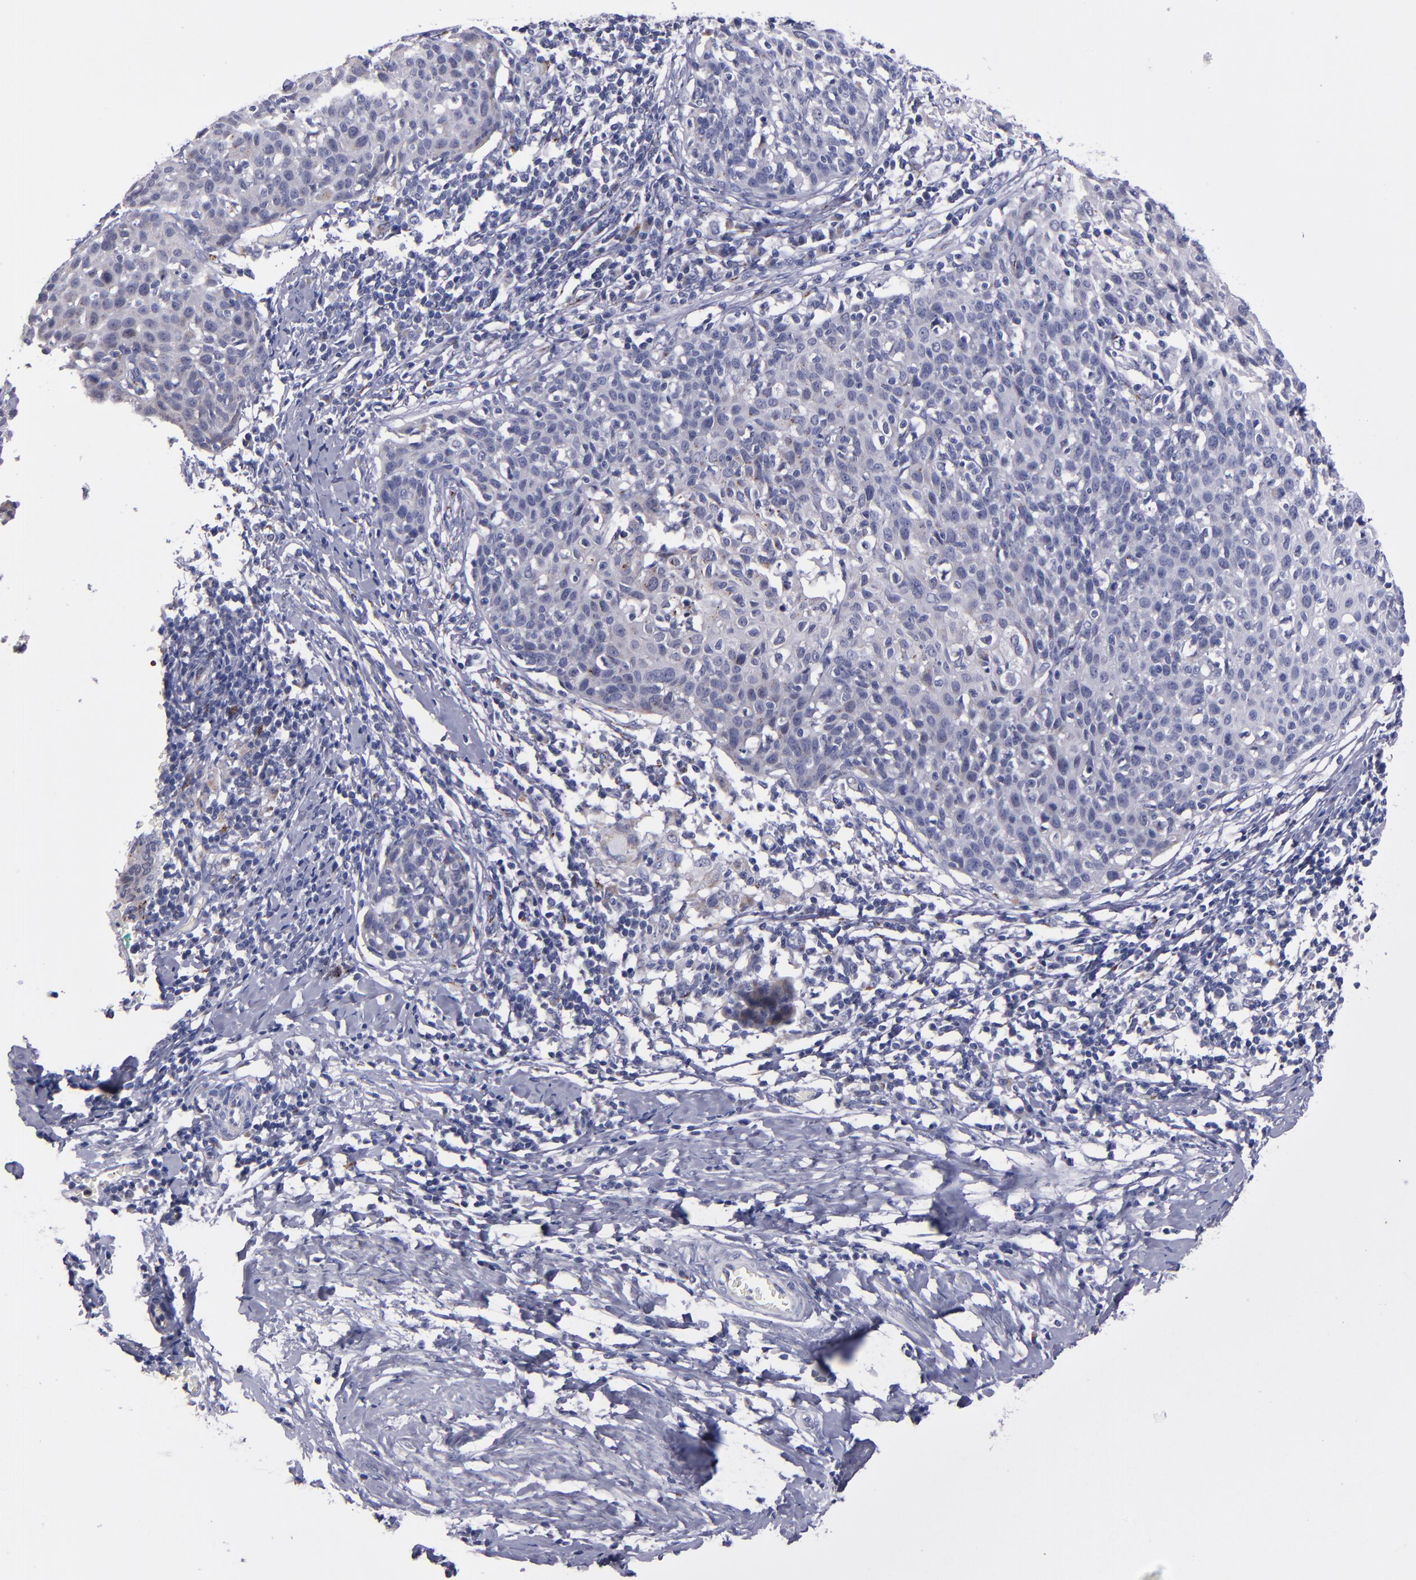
{"staining": {"intensity": "weak", "quantity": "<25%", "location": "cytoplasmic/membranous"}, "tissue": "cervical cancer", "cell_type": "Tumor cells", "image_type": "cancer", "snomed": [{"axis": "morphology", "description": "Squamous cell carcinoma, NOS"}, {"axis": "topography", "description": "Cervix"}], "caption": "Immunohistochemistry of cervical cancer reveals no positivity in tumor cells.", "gene": "RAB41", "patient": {"sex": "female", "age": 38}}